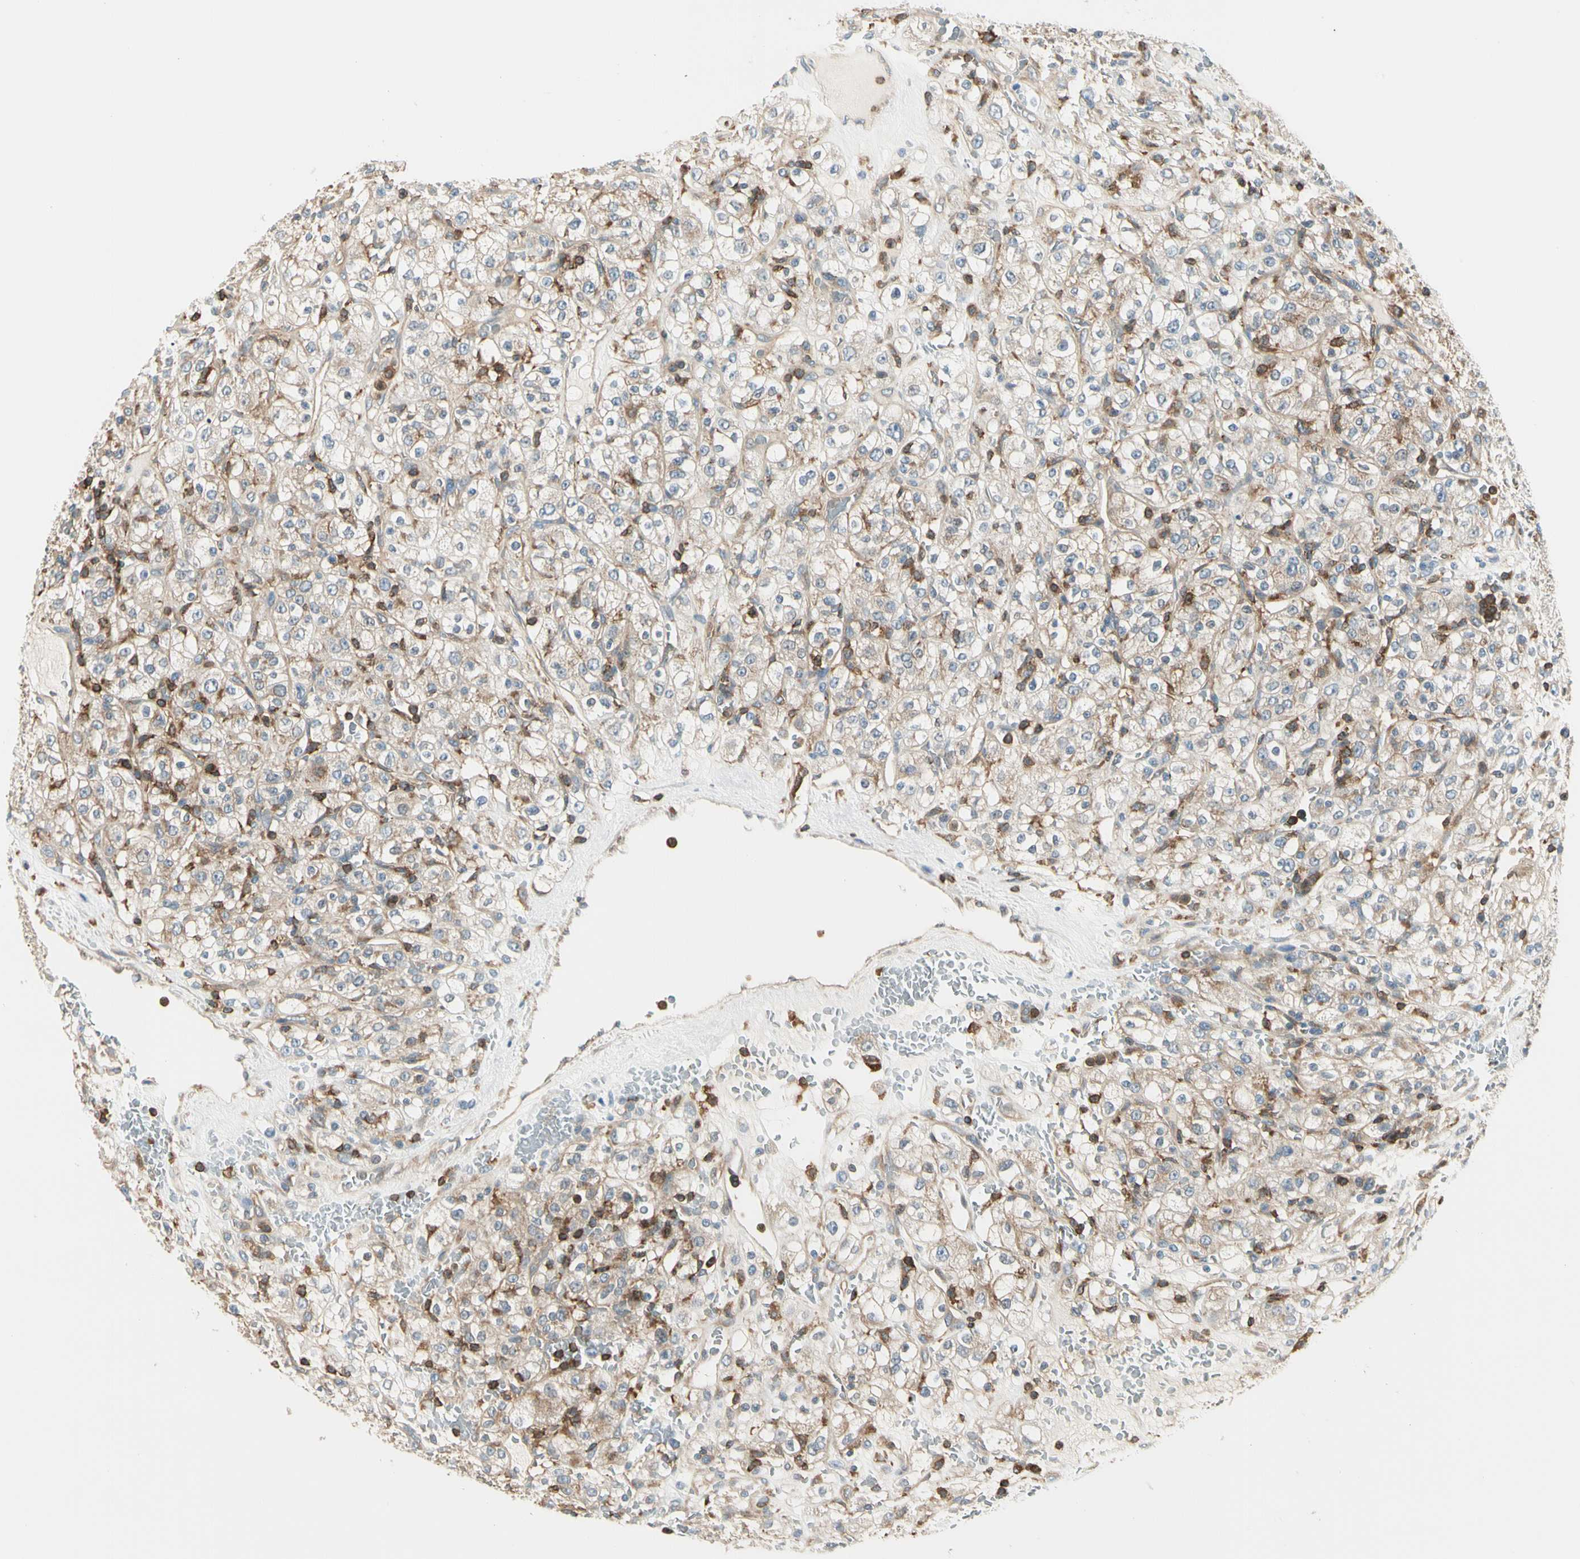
{"staining": {"intensity": "weak", "quantity": ">75%", "location": "cytoplasmic/membranous"}, "tissue": "renal cancer", "cell_type": "Tumor cells", "image_type": "cancer", "snomed": [{"axis": "morphology", "description": "Normal tissue, NOS"}, {"axis": "morphology", "description": "Adenocarcinoma, NOS"}, {"axis": "topography", "description": "Kidney"}], "caption": "Adenocarcinoma (renal) stained for a protein shows weak cytoplasmic/membranous positivity in tumor cells. (Brightfield microscopy of DAB IHC at high magnification).", "gene": "CAPZA2", "patient": {"sex": "female", "age": 72}}